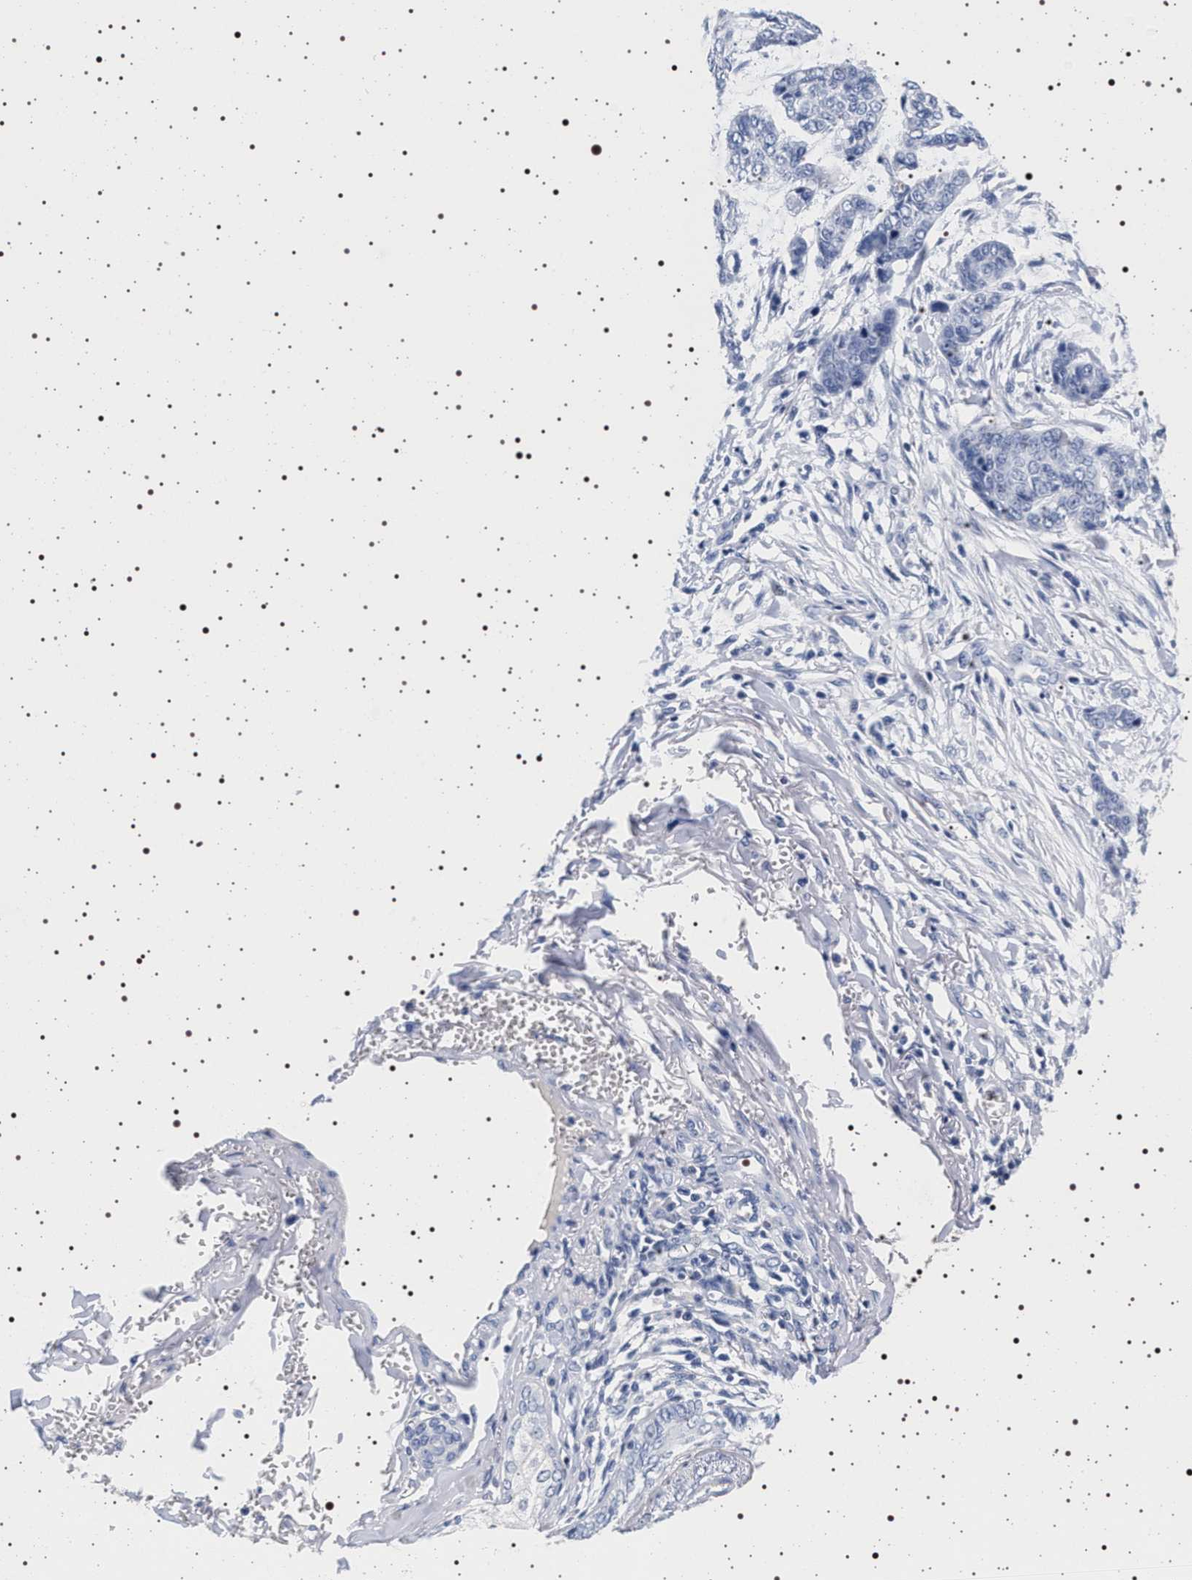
{"staining": {"intensity": "negative", "quantity": "none", "location": "none"}, "tissue": "skin cancer", "cell_type": "Tumor cells", "image_type": "cancer", "snomed": [{"axis": "morphology", "description": "Basal cell carcinoma"}, {"axis": "topography", "description": "Skin"}], "caption": "Skin cancer (basal cell carcinoma) was stained to show a protein in brown. There is no significant staining in tumor cells.", "gene": "MAPK10", "patient": {"sex": "female", "age": 64}}